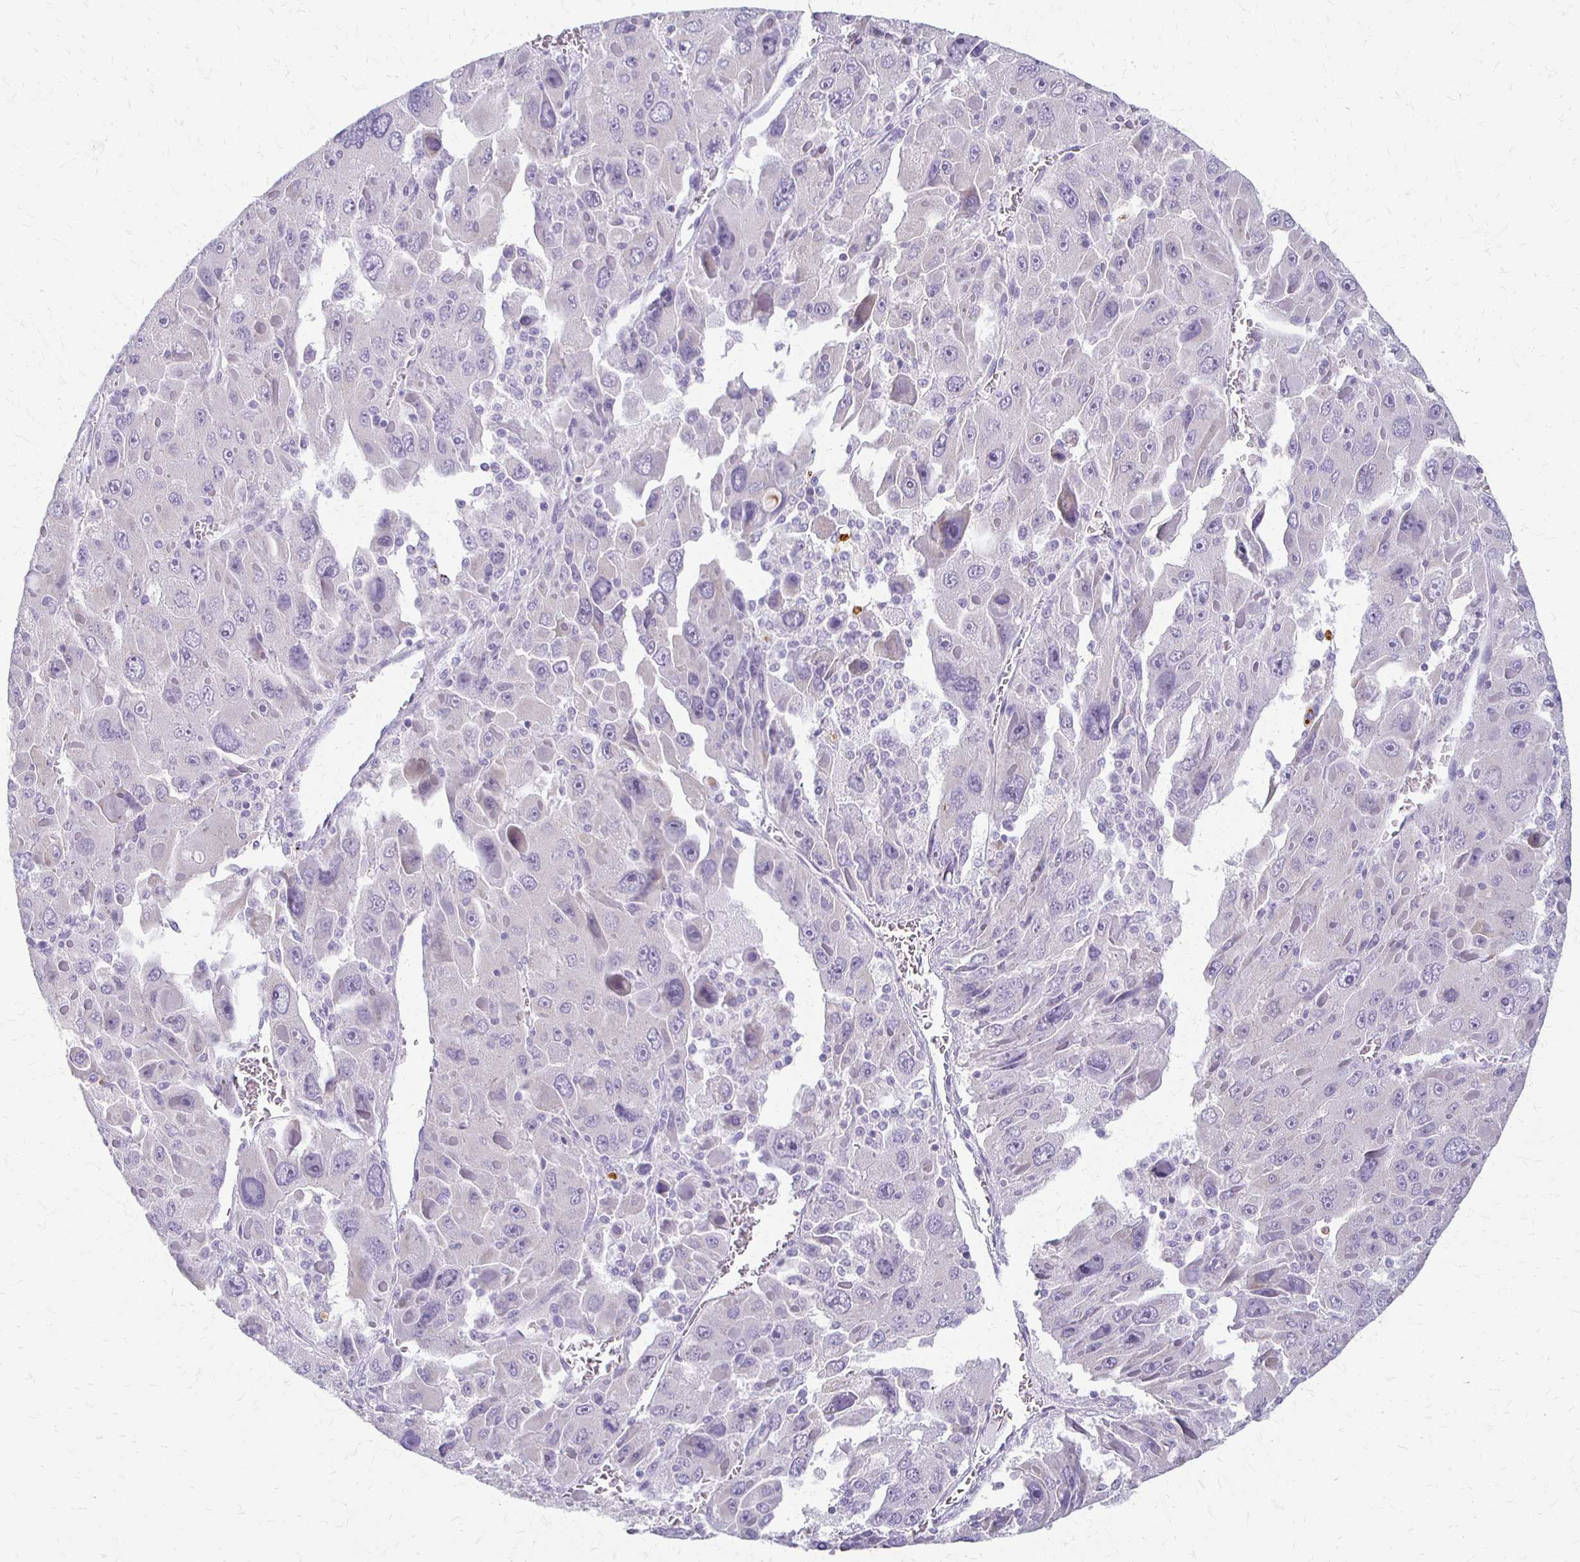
{"staining": {"intensity": "negative", "quantity": "none", "location": "none"}, "tissue": "liver cancer", "cell_type": "Tumor cells", "image_type": "cancer", "snomed": [{"axis": "morphology", "description": "Carcinoma, Hepatocellular, NOS"}, {"axis": "topography", "description": "Liver"}], "caption": "Histopathology image shows no protein staining in tumor cells of liver cancer tissue.", "gene": "ACP5", "patient": {"sex": "female", "age": 41}}